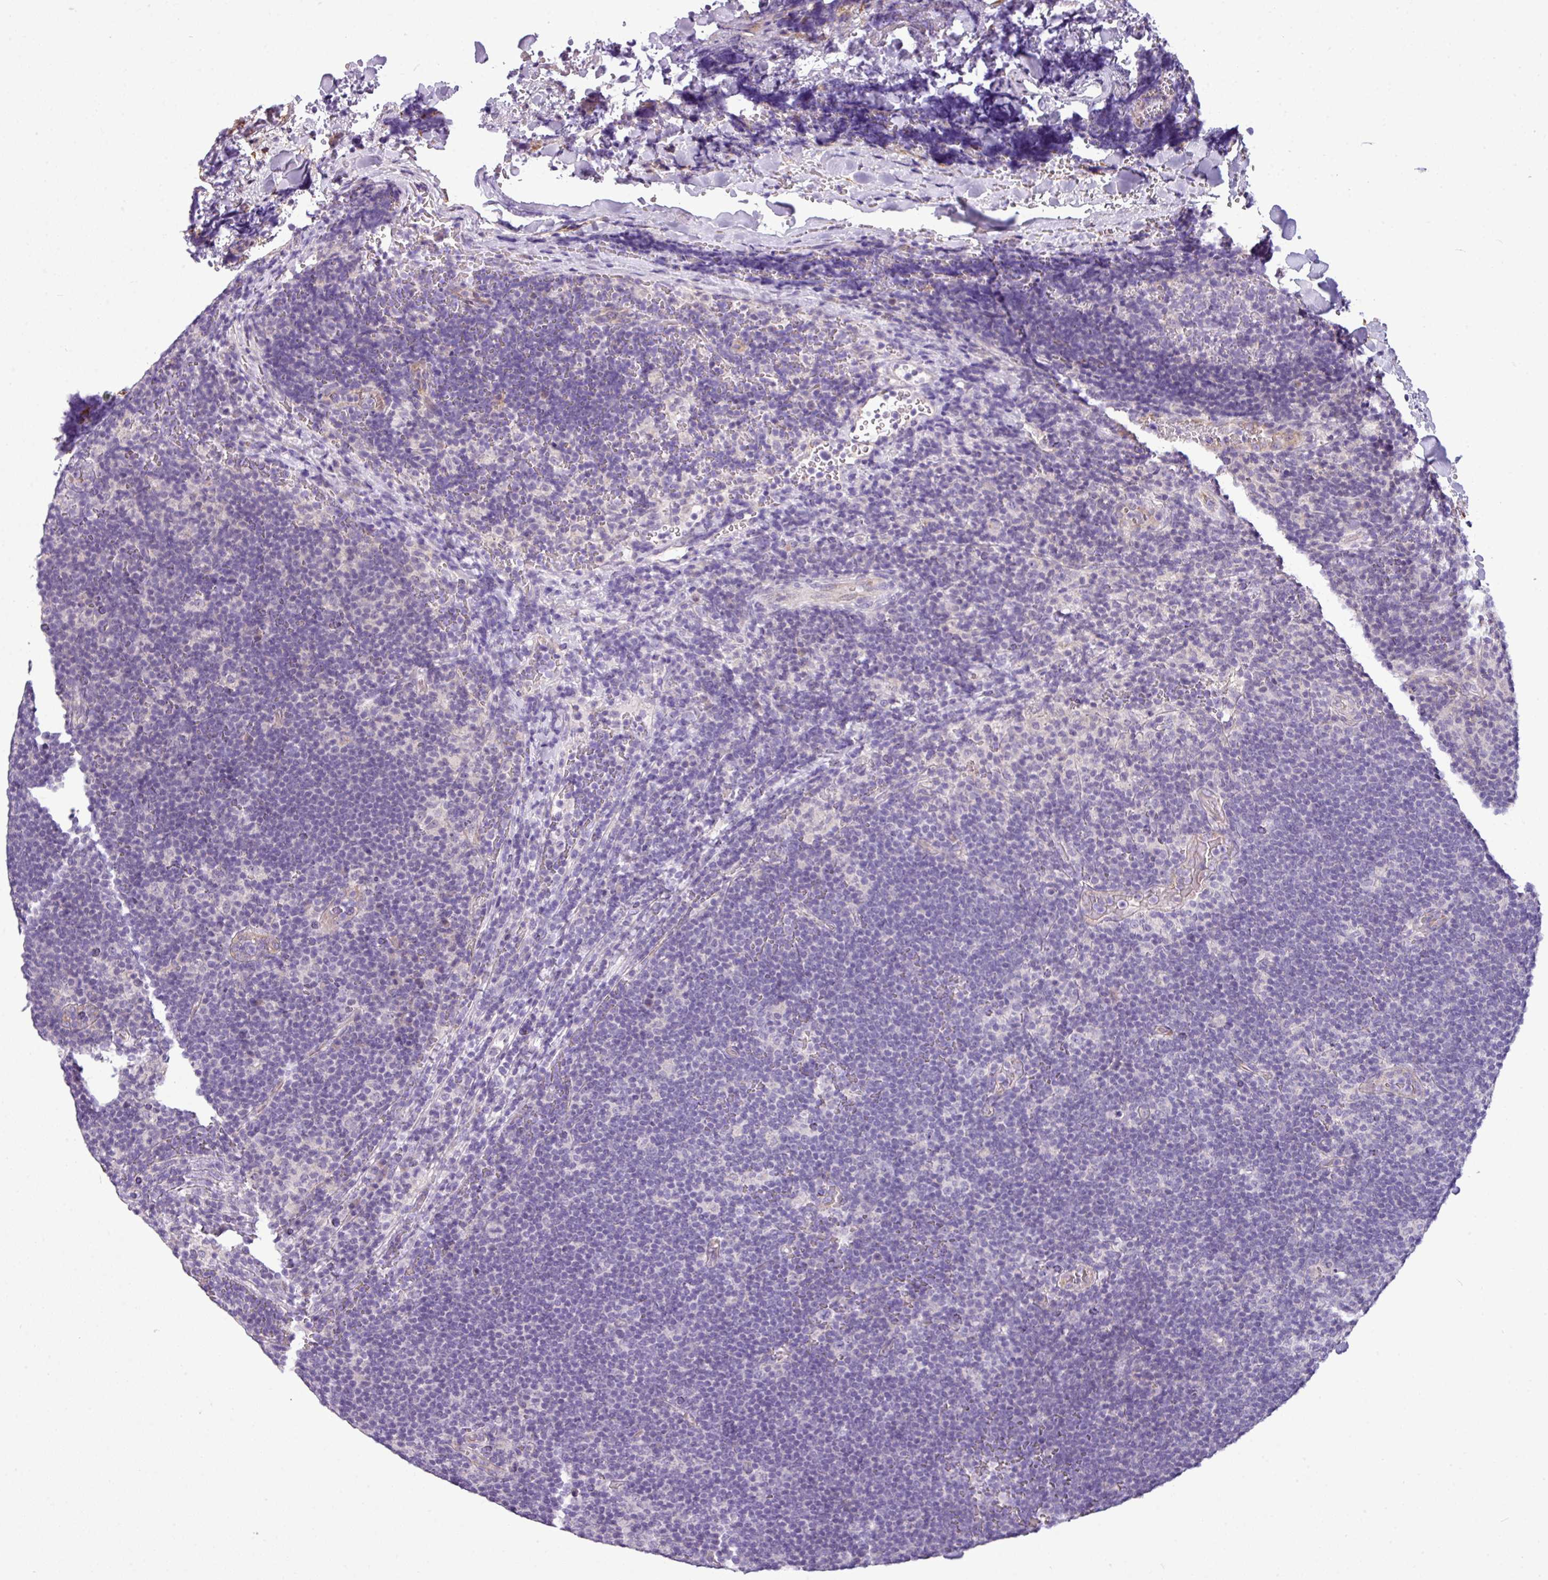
{"staining": {"intensity": "negative", "quantity": "none", "location": "none"}, "tissue": "lymphoma", "cell_type": "Tumor cells", "image_type": "cancer", "snomed": [{"axis": "morphology", "description": "Hodgkin's disease, NOS"}, {"axis": "topography", "description": "Lymph node"}], "caption": "Photomicrograph shows no significant protein positivity in tumor cells of Hodgkin's disease. (DAB immunohistochemistry (IHC) visualized using brightfield microscopy, high magnification).", "gene": "TMEM178B", "patient": {"sex": "female", "age": 57}}